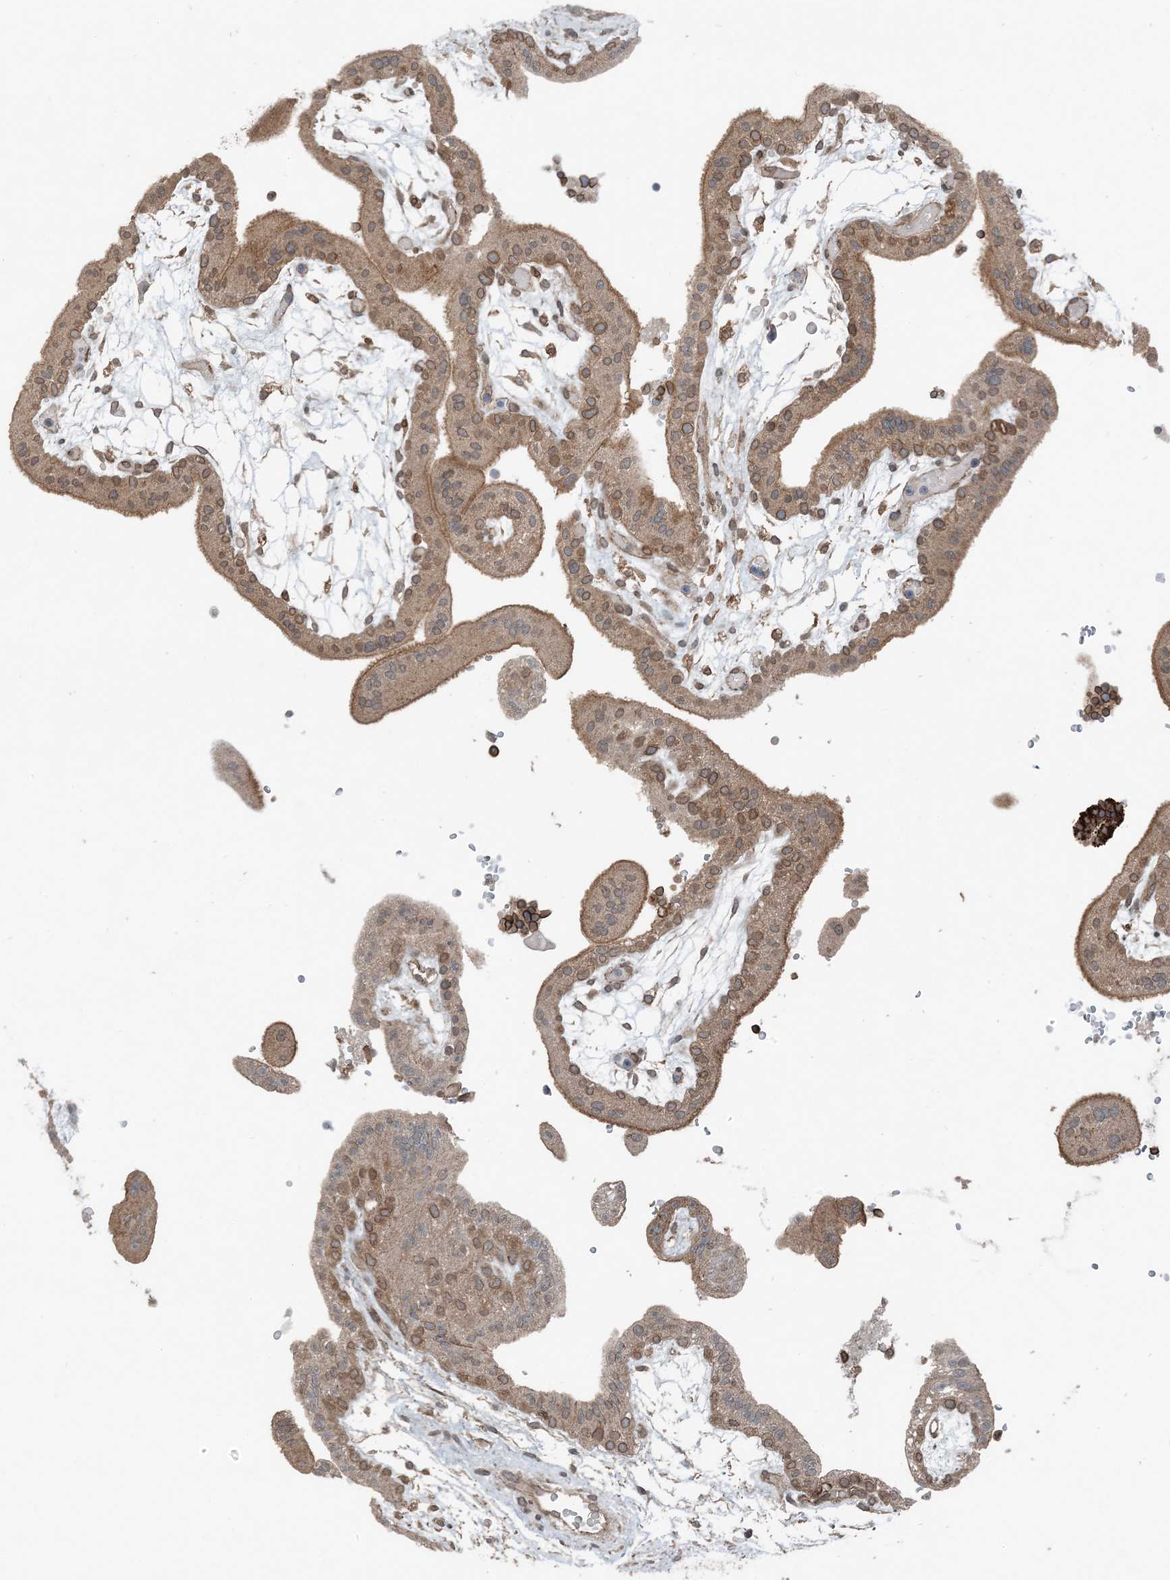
{"staining": {"intensity": "moderate", "quantity": ">75%", "location": "cytoplasmic/membranous,nuclear"}, "tissue": "placenta", "cell_type": "Trophoblastic cells", "image_type": "normal", "snomed": [{"axis": "morphology", "description": "Normal tissue, NOS"}, {"axis": "topography", "description": "Placenta"}], "caption": "An IHC micrograph of unremarkable tissue is shown. Protein staining in brown shows moderate cytoplasmic/membranous,nuclear positivity in placenta within trophoblastic cells. (DAB (3,3'-diaminobenzidine) IHC with brightfield microscopy, high magnification).", "gene": "ZFAND2B", "patient": {"sex": "female", "age": 18}}